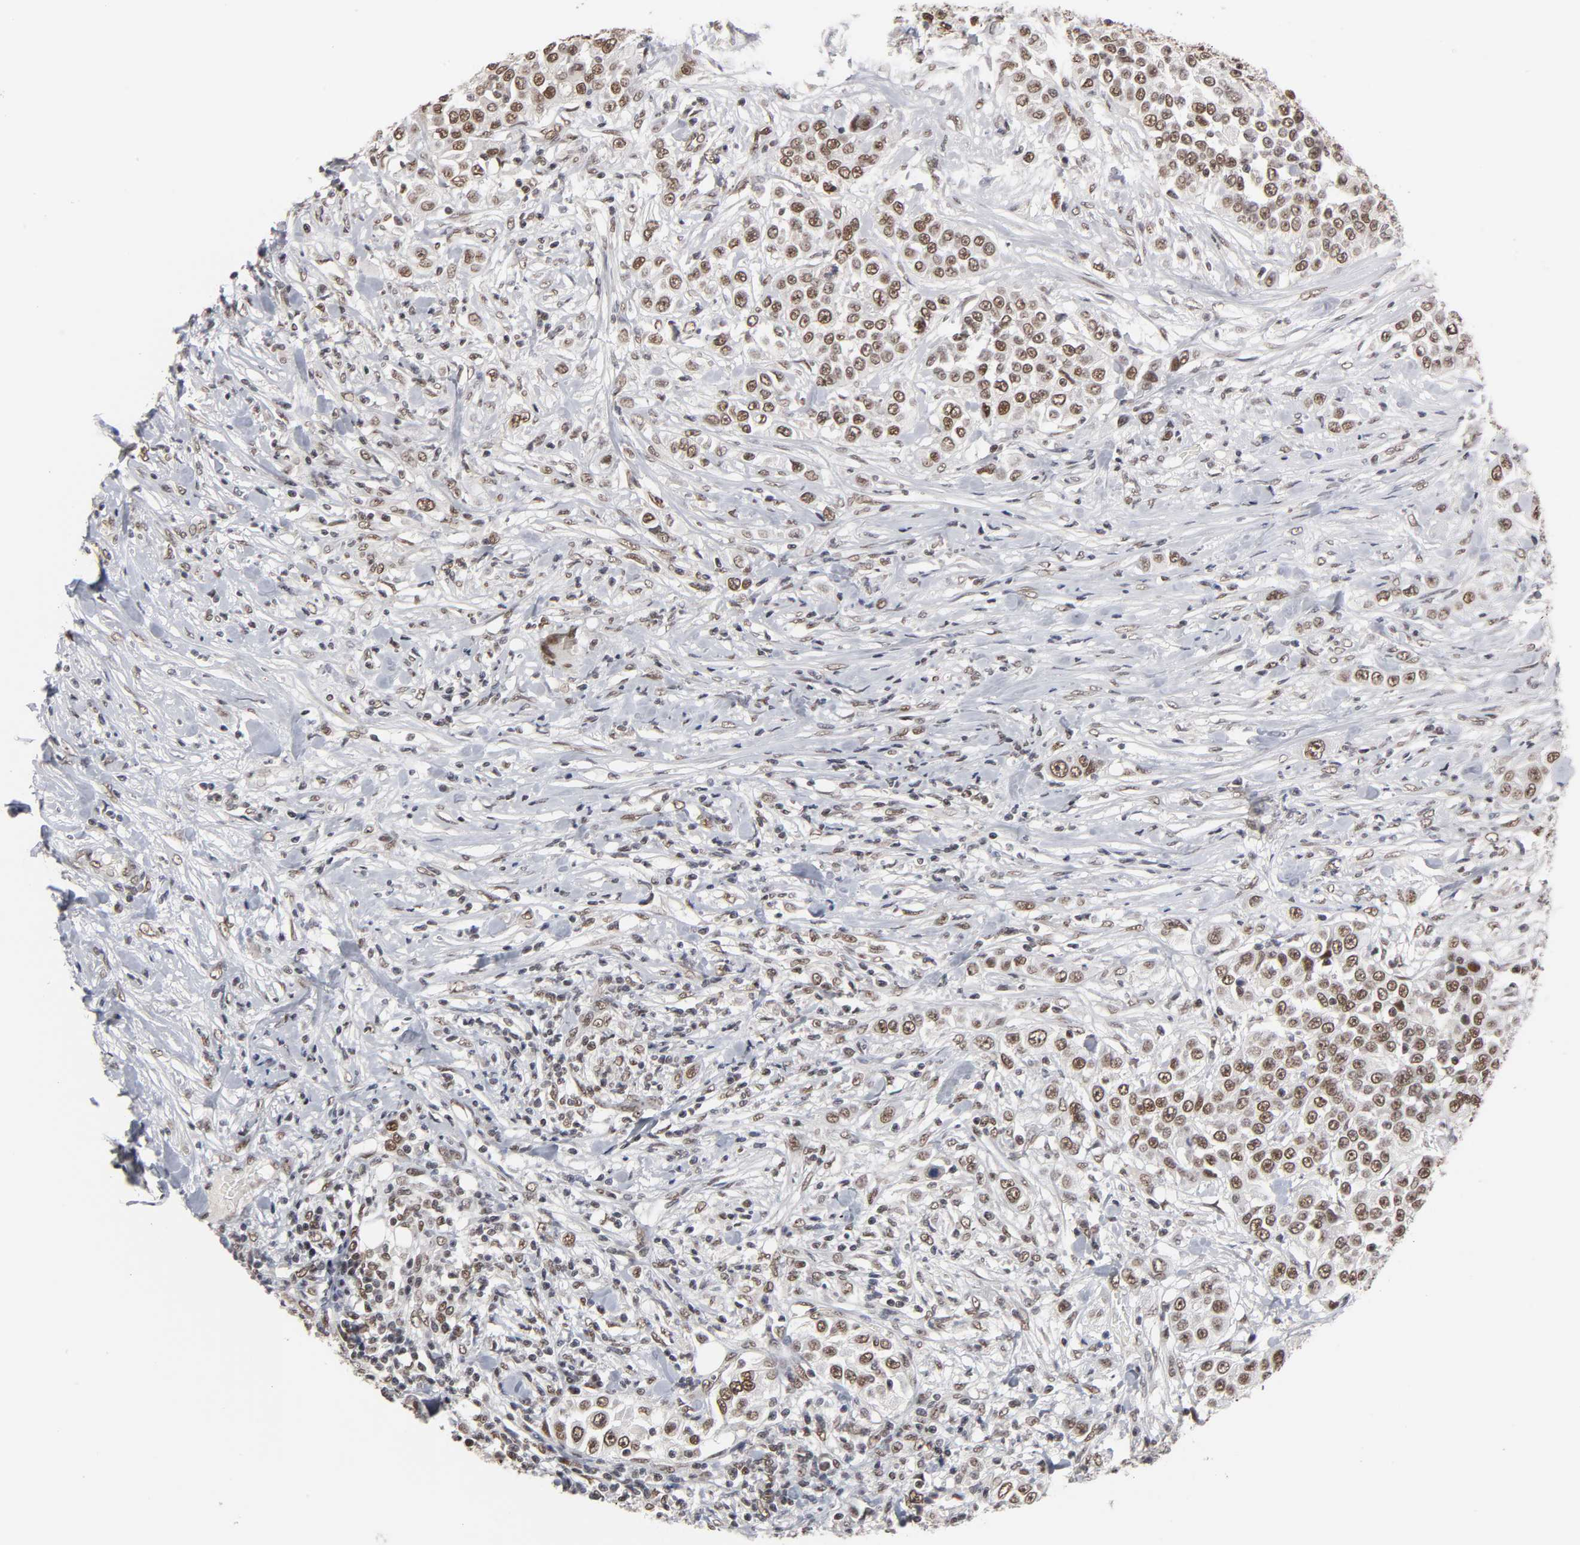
{"staining": {"intensity": "moderate", "quantity": ">75%", "location": "nuclear"}, "tissue": "urothelial cancer", "cell_type": "Tumor cells", "image_type": "cancer", "snomed": [{"axis": "morphology", "description": "Urothelial carcinoma, High grade"}, {"axis": "topography", "description": "Urinary bladder"}], "caption": "The immunohistochemical stain labels moderate nuclear expression in tumor cells of urothelial carcinoma (high-grade) tissue.", "gene": "TRIM33", "patient": {"sex": "female", "age": 80}}